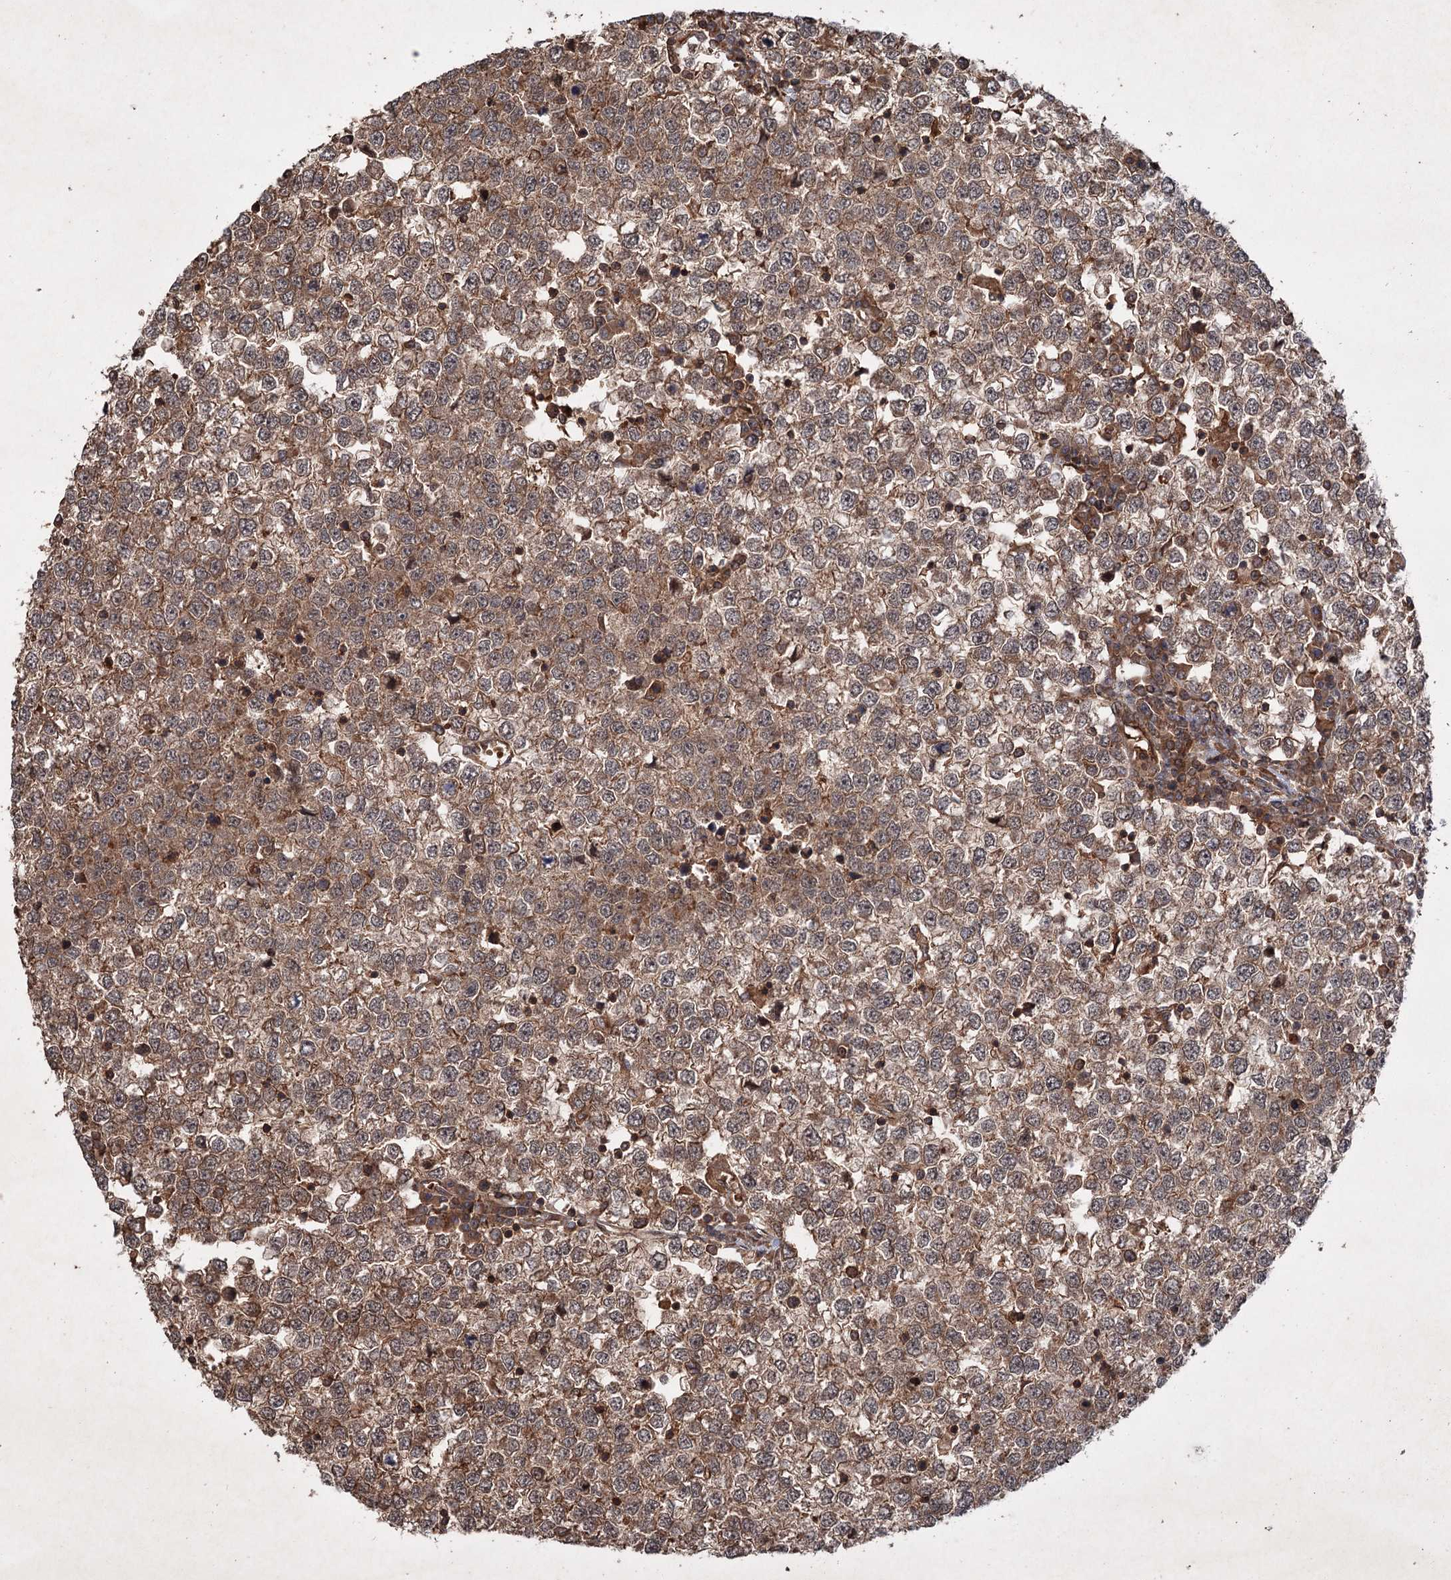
{"staining": {"intensity": "moderate", "quantity": ">75%", "location": "cytoplasmic/membranous,nuclear"}, "tissue": "testis cancer", "cell_type": "Tumor cells", "image_type": "cancer", "snomed": [{"axis": "morphology", "description": "Seminoma, NOS"}, {"axis": "topography", "description": "Testis"}], "caption": "This is a photomicrograph of immunohistochemistry staining of testis cancer, which shows moderate positivity in the cytoplasmic/membranous and nuclear of tumor cells.", "gene": "ADK", "patient": {"sex": "male", "age": 65}}